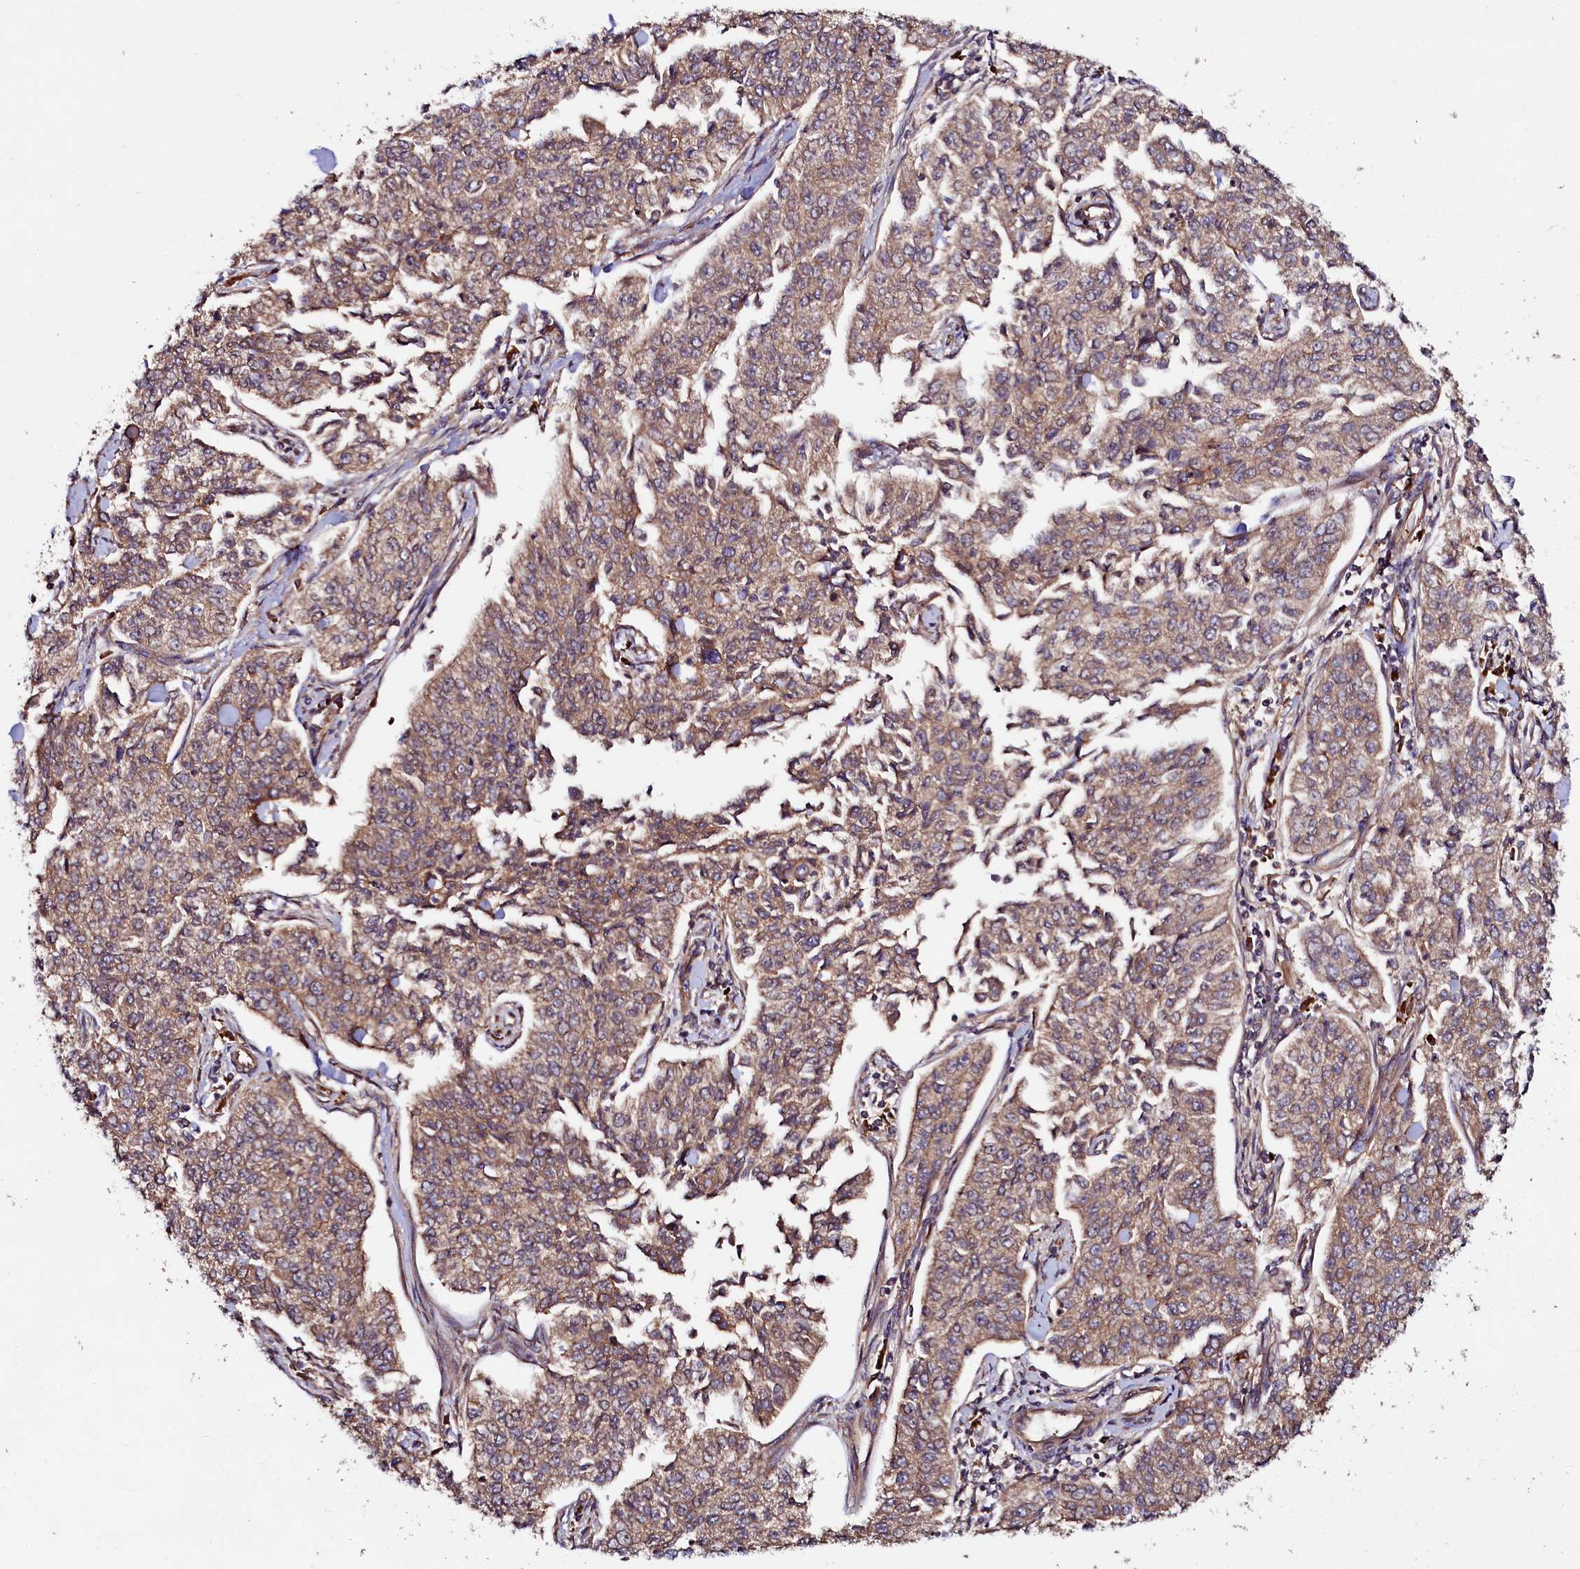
{"staining": {"intensity": "moderate", "quantity": ">75%", "location": "cytoplasmic/membranous"}, "tissue": "cervical cancer", "cell_type": "Tumor cells", "image_type": "cancer", "snomed": [{"axis": "morphology", "description": "Squamous cell carcinoma, NOS"}, {"axis": "topography", "description": "Cervix"}], "caption": "Cervical squamous cell carcinoma was stained to show a protein in brown. There is medium levels of moderate cytoplasmic/membranous positivity in approximately >75% of tumor cells.", "gene": "USPL1", "patient": {"sex": "female", "age": 35}}